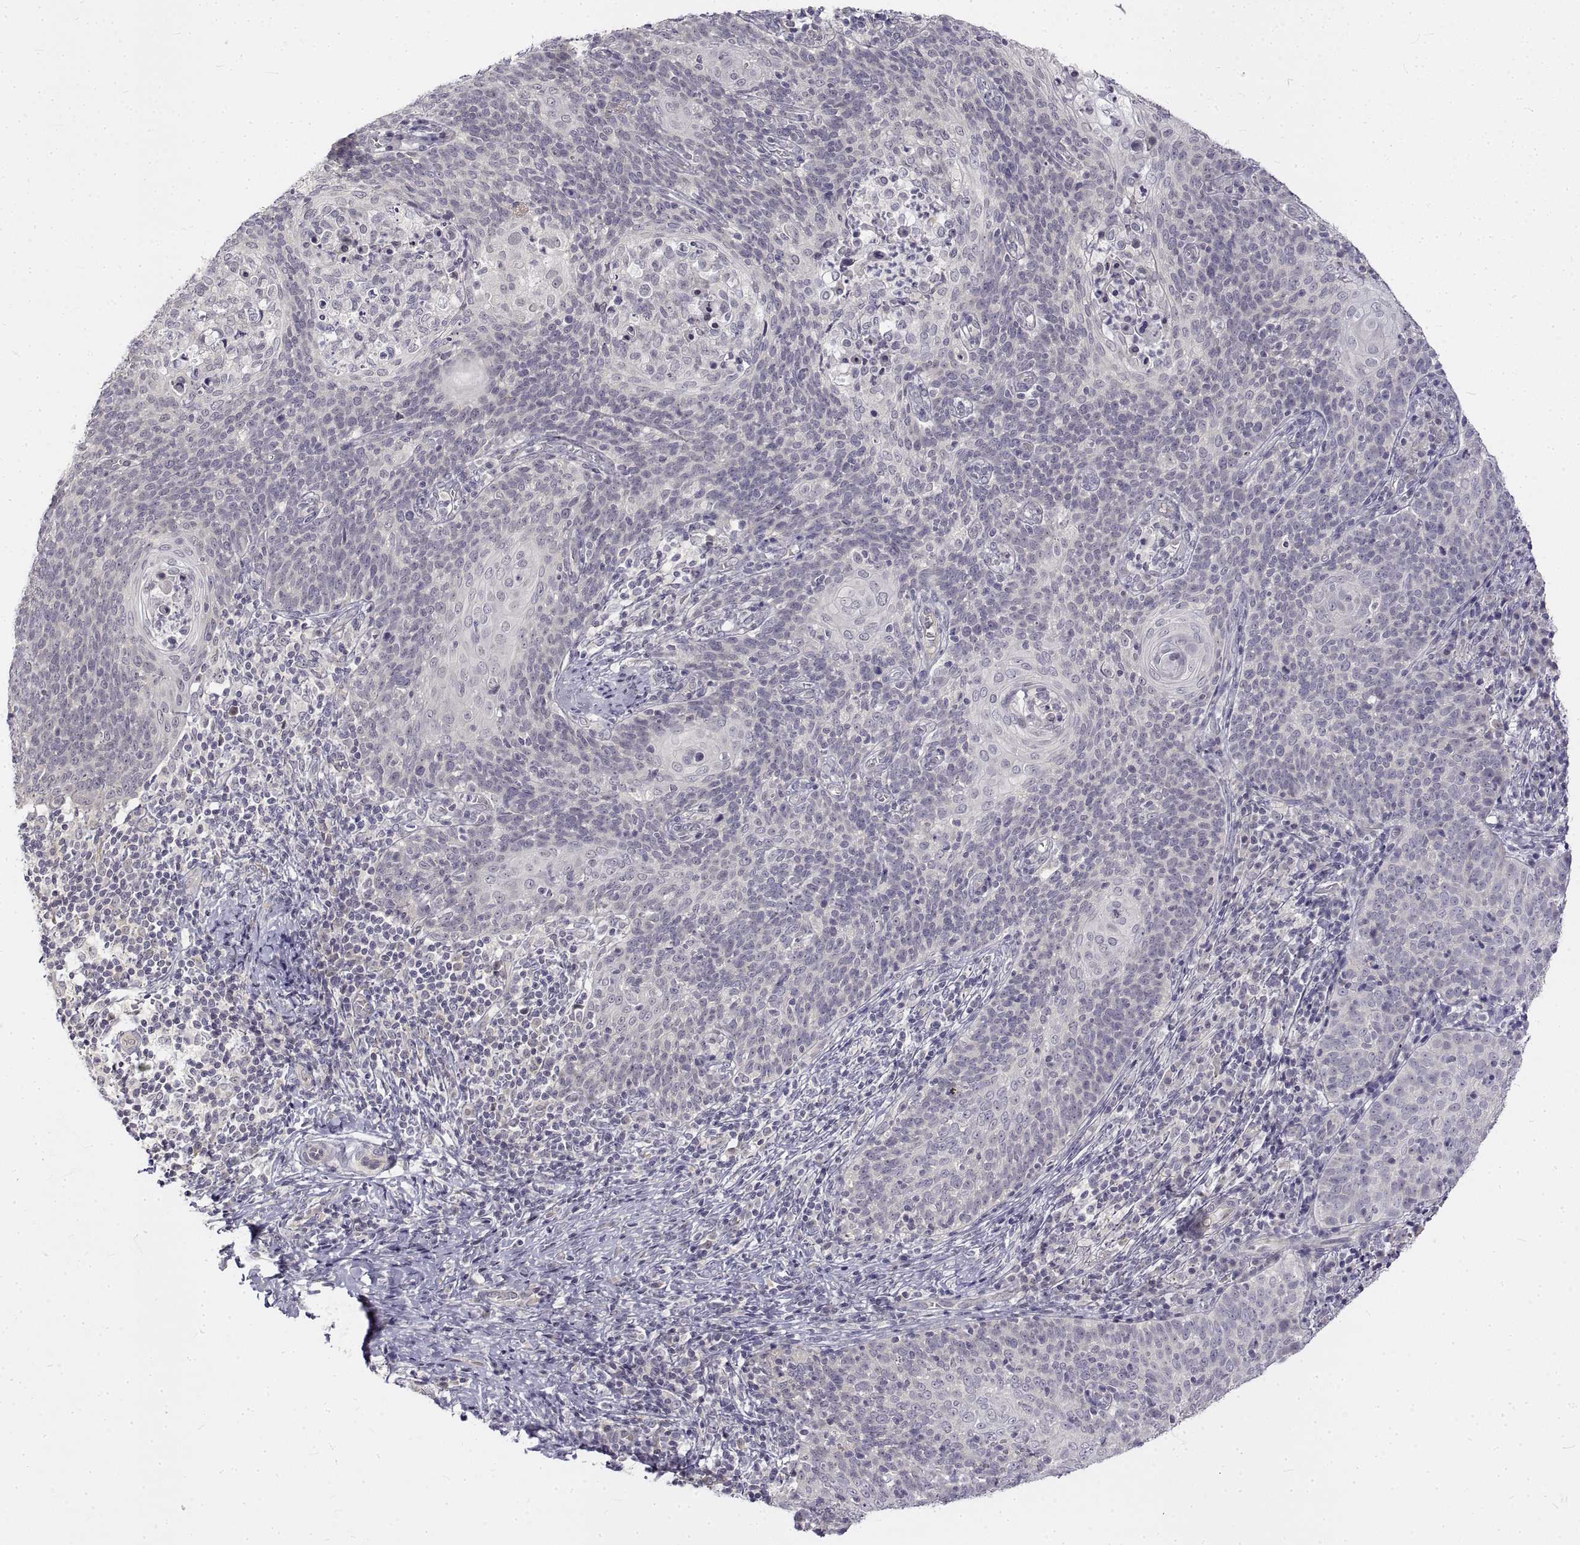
{"staining": {"intensity": "negative", "quantity": "none", "location": "none"}, "tissue": "cervical cancer", "cell_type": "Tumor cells", "image_type": "cancer", "snomed": [{"axis": "morphology", "description": "Normal tissue, NOS"}, {"axis": "morphology", "description": "Squamous cell carcinoma, NOS"}, {"axis": "topography", "description": "Cervix"}], "caption": "Image shows no protein staining in tumor cells of squamous cell carcinoma (cervical) tissue.", "gene": "ANO2", "patient": {"sex": "female", "age": 39}}